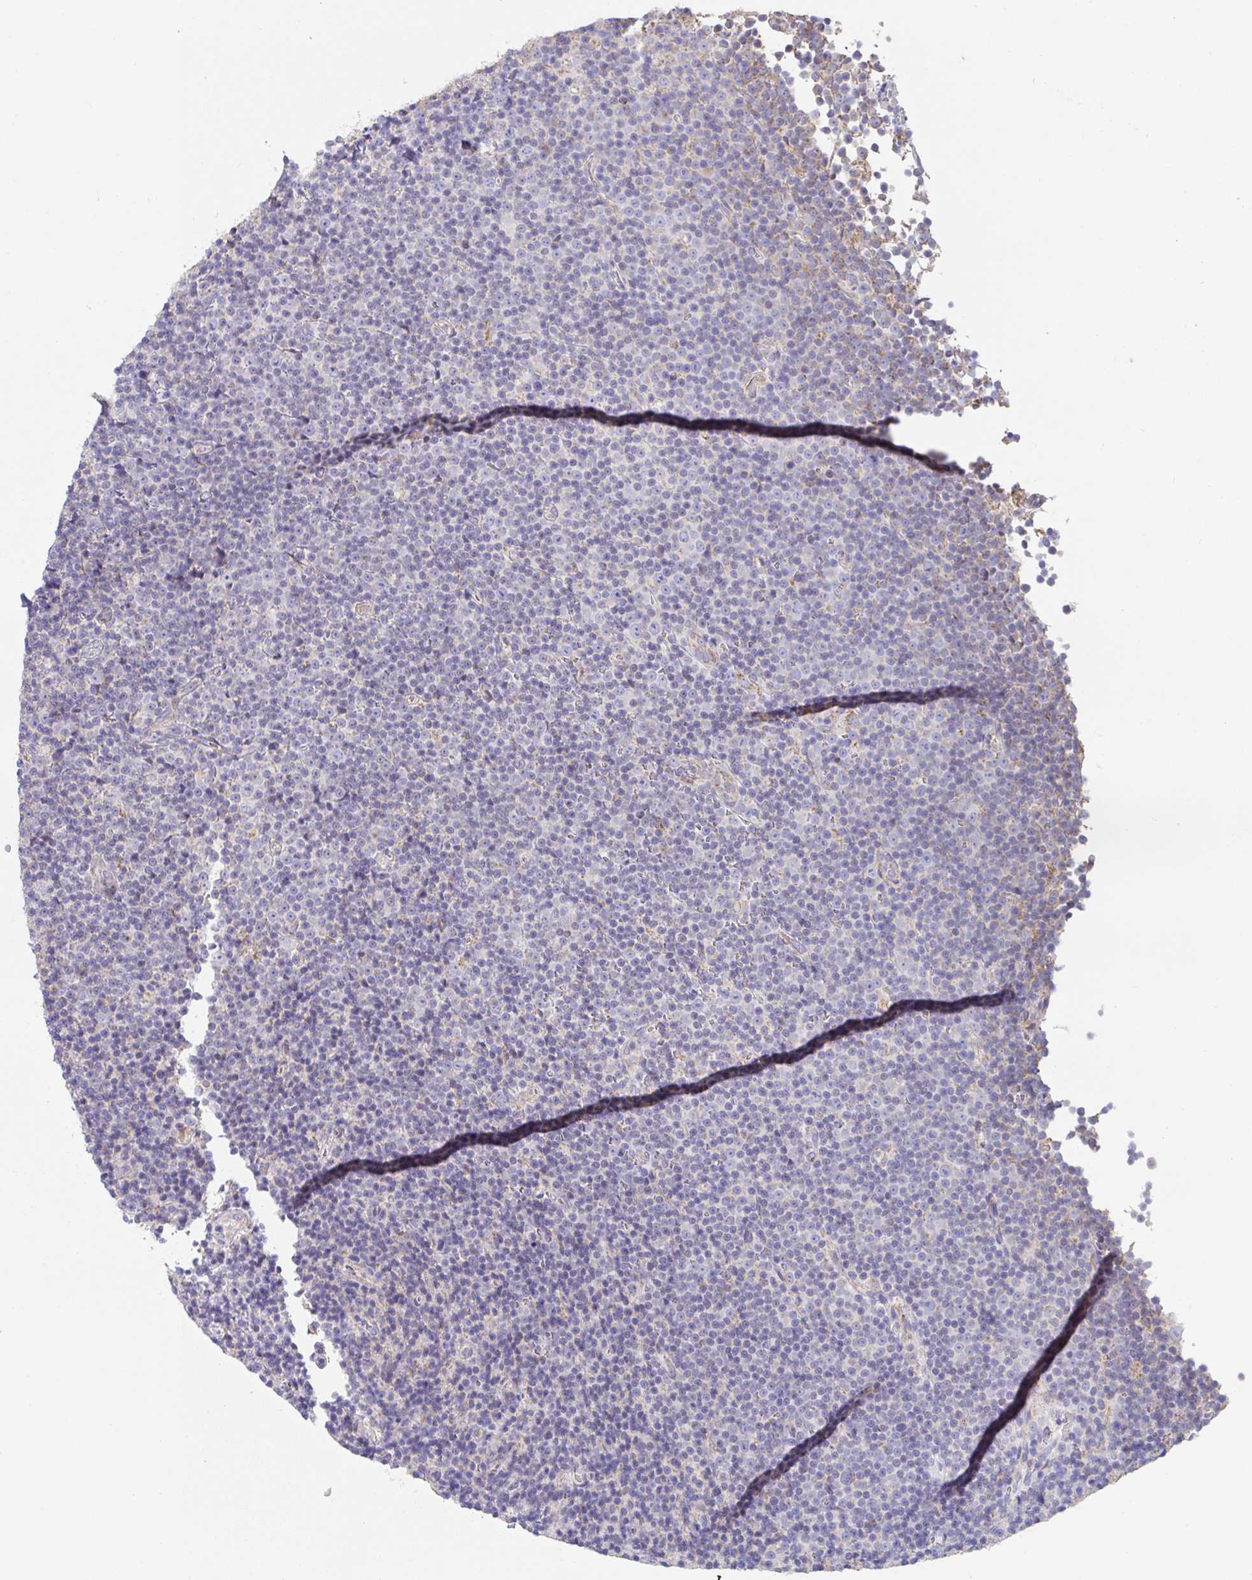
{"staining": {"intensity": "negative", "quantity": "none", "location": "none"}, "tissue": "lymphoma", "cell_type": "Tumor cells", "image_type": "cancer", "snomed": [{"axis": "morphology", "description": "Malignant lymphoma, non-Hodgkin's type, Low grade"}, {"axis": "topography", "description": "Lymph node"}], "caption": "The image reveals no staining of tumor cells in malignant lymphoma, non-Hodgkin's type (low-grade).", "gene": "DOK7", "patient": {"sex": "female", "age": 67}}